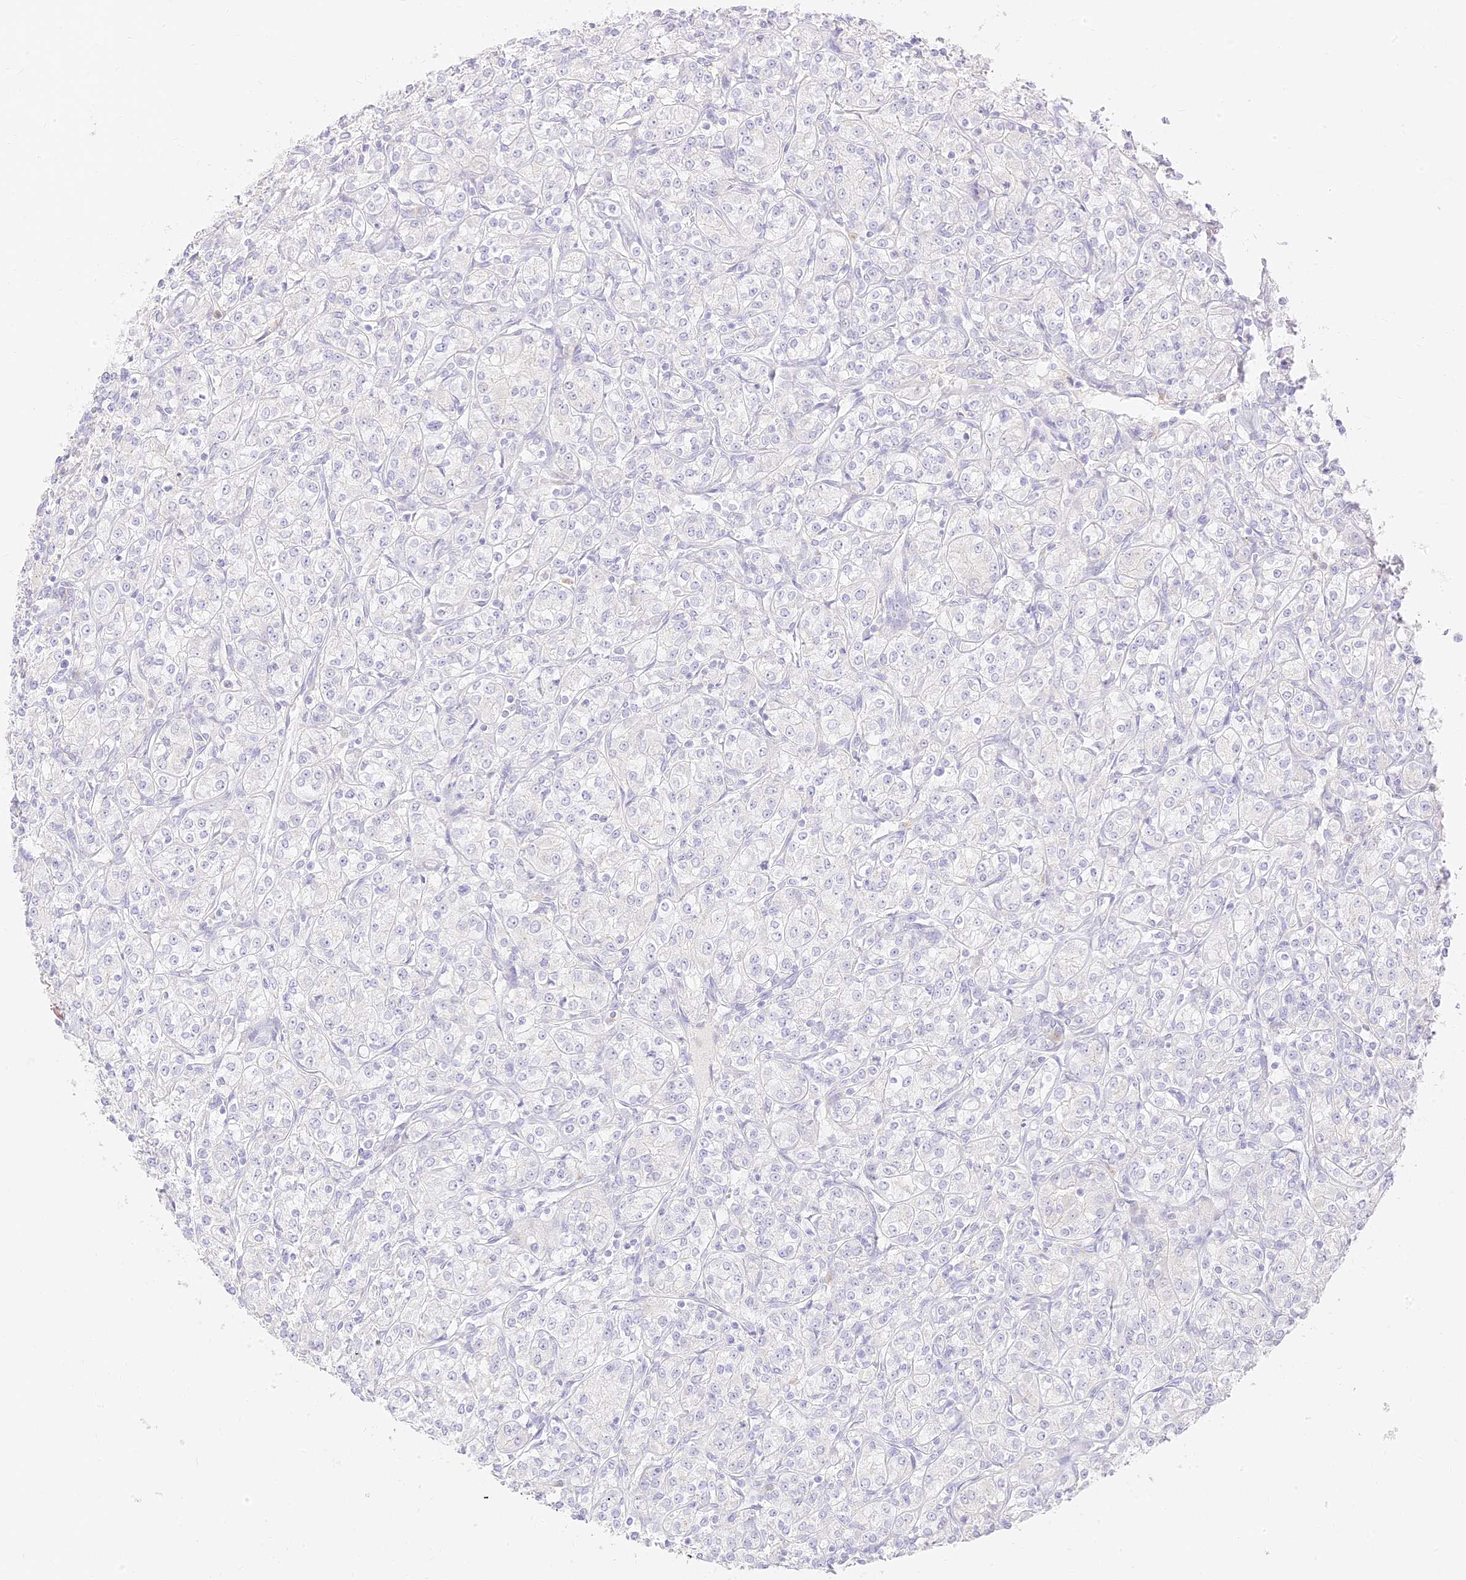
{"staining": {"intensity": "negative", "quantity": "none", "location": "none"}, "tissue": "renal cancer", "cell_type": "Tumor cells", "image_type": "cancer", "snomed": [{"axis": "morphology", "description": "Adenocarcinoma, NOS"}, {"axis": "topography", "description": "Kidney"}], "caption": "This is an immunohistochemistry histopathology image of human renal cancer. There is no staining in tumor cells.", "gene": "SEC13", "patient": {"sex": "male", "age": 77}}